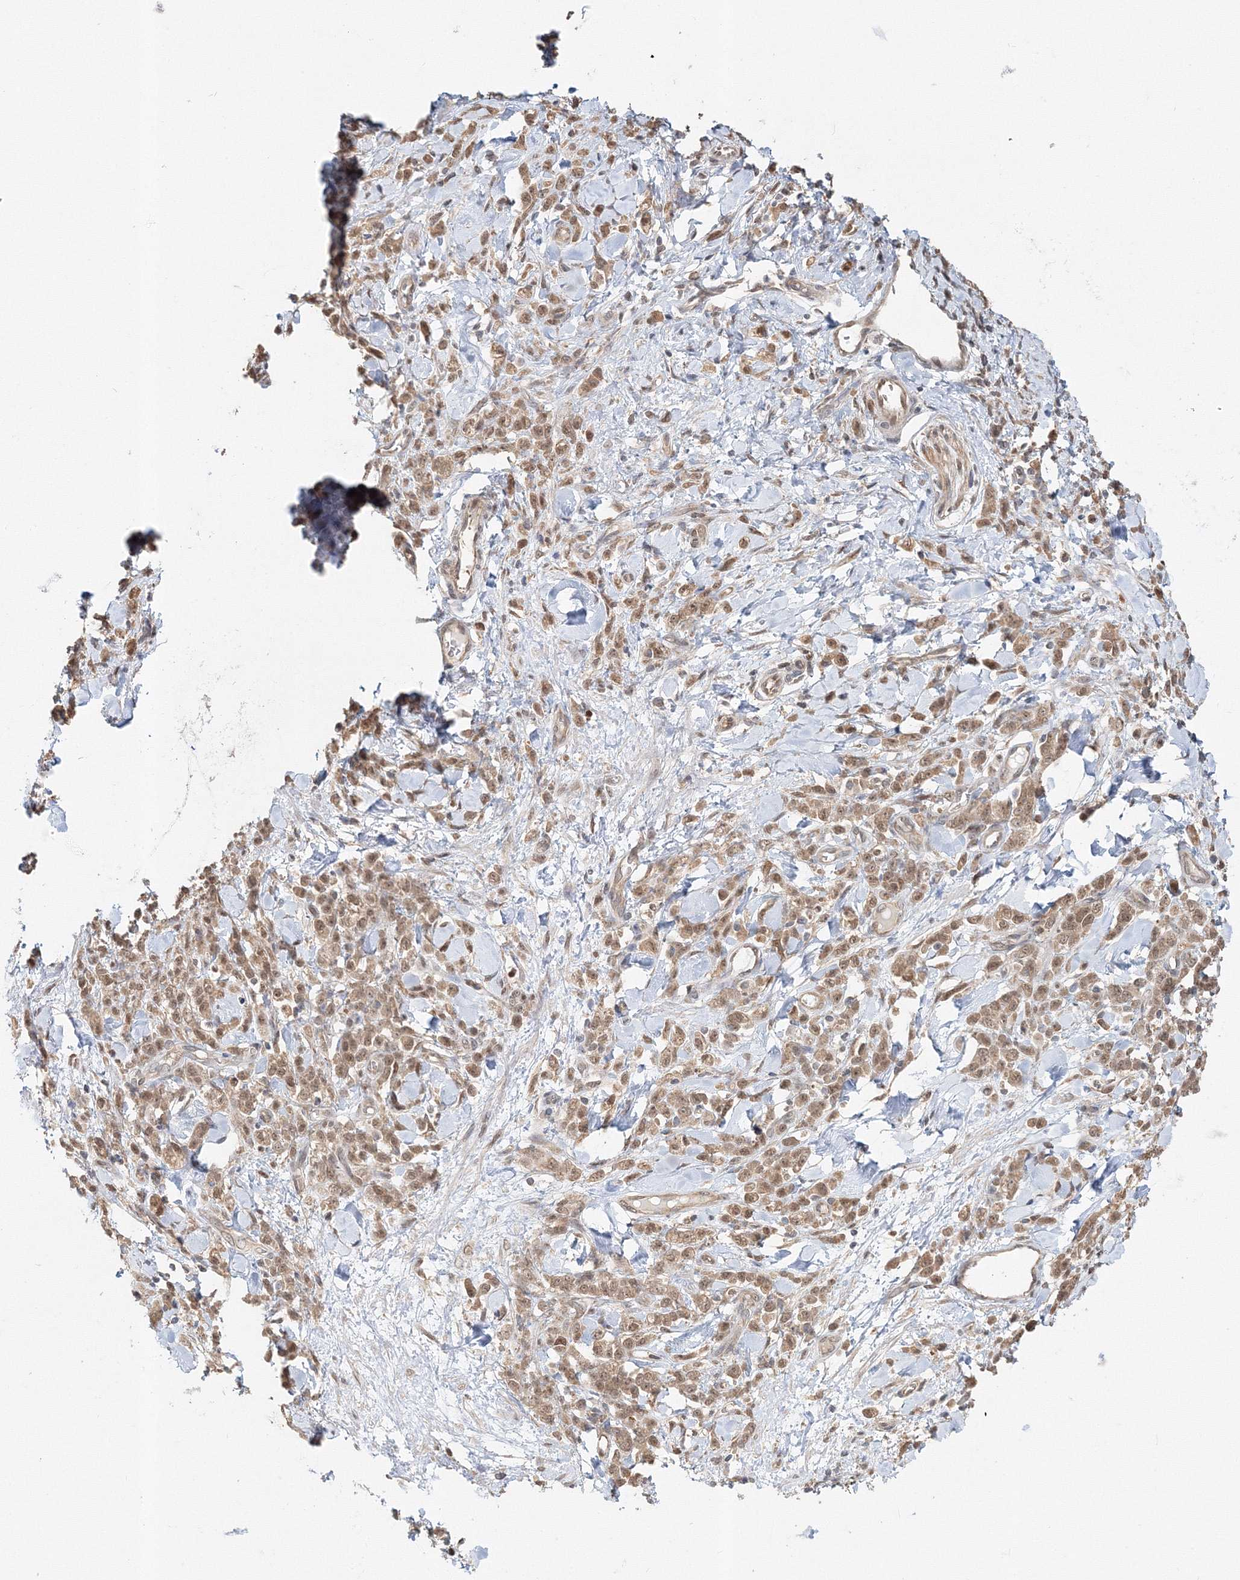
{"staining": {"intensity": "moderate", "quantity": ">75%", "location": "nuclear"}, "tissue": "stomach cancer", "cell_type": "Tumor cells", "image_type": "cancer", "snomed": [{"axis": "morphology", "description": "Normal tissue, NOS"}, {"axis": "morphology", "description": "Adenocarcinoma, NOS"}, {"axis": "topography", "description": "Stomach"}], "caption": "This is a histology image of immunohistochemistry staining of adenocarcinoma (stomach), which shows moderate expression in the nuclear of tumor cells.", "gene": "PSMD6", "patient": {"sex": "male", "age": 82}}